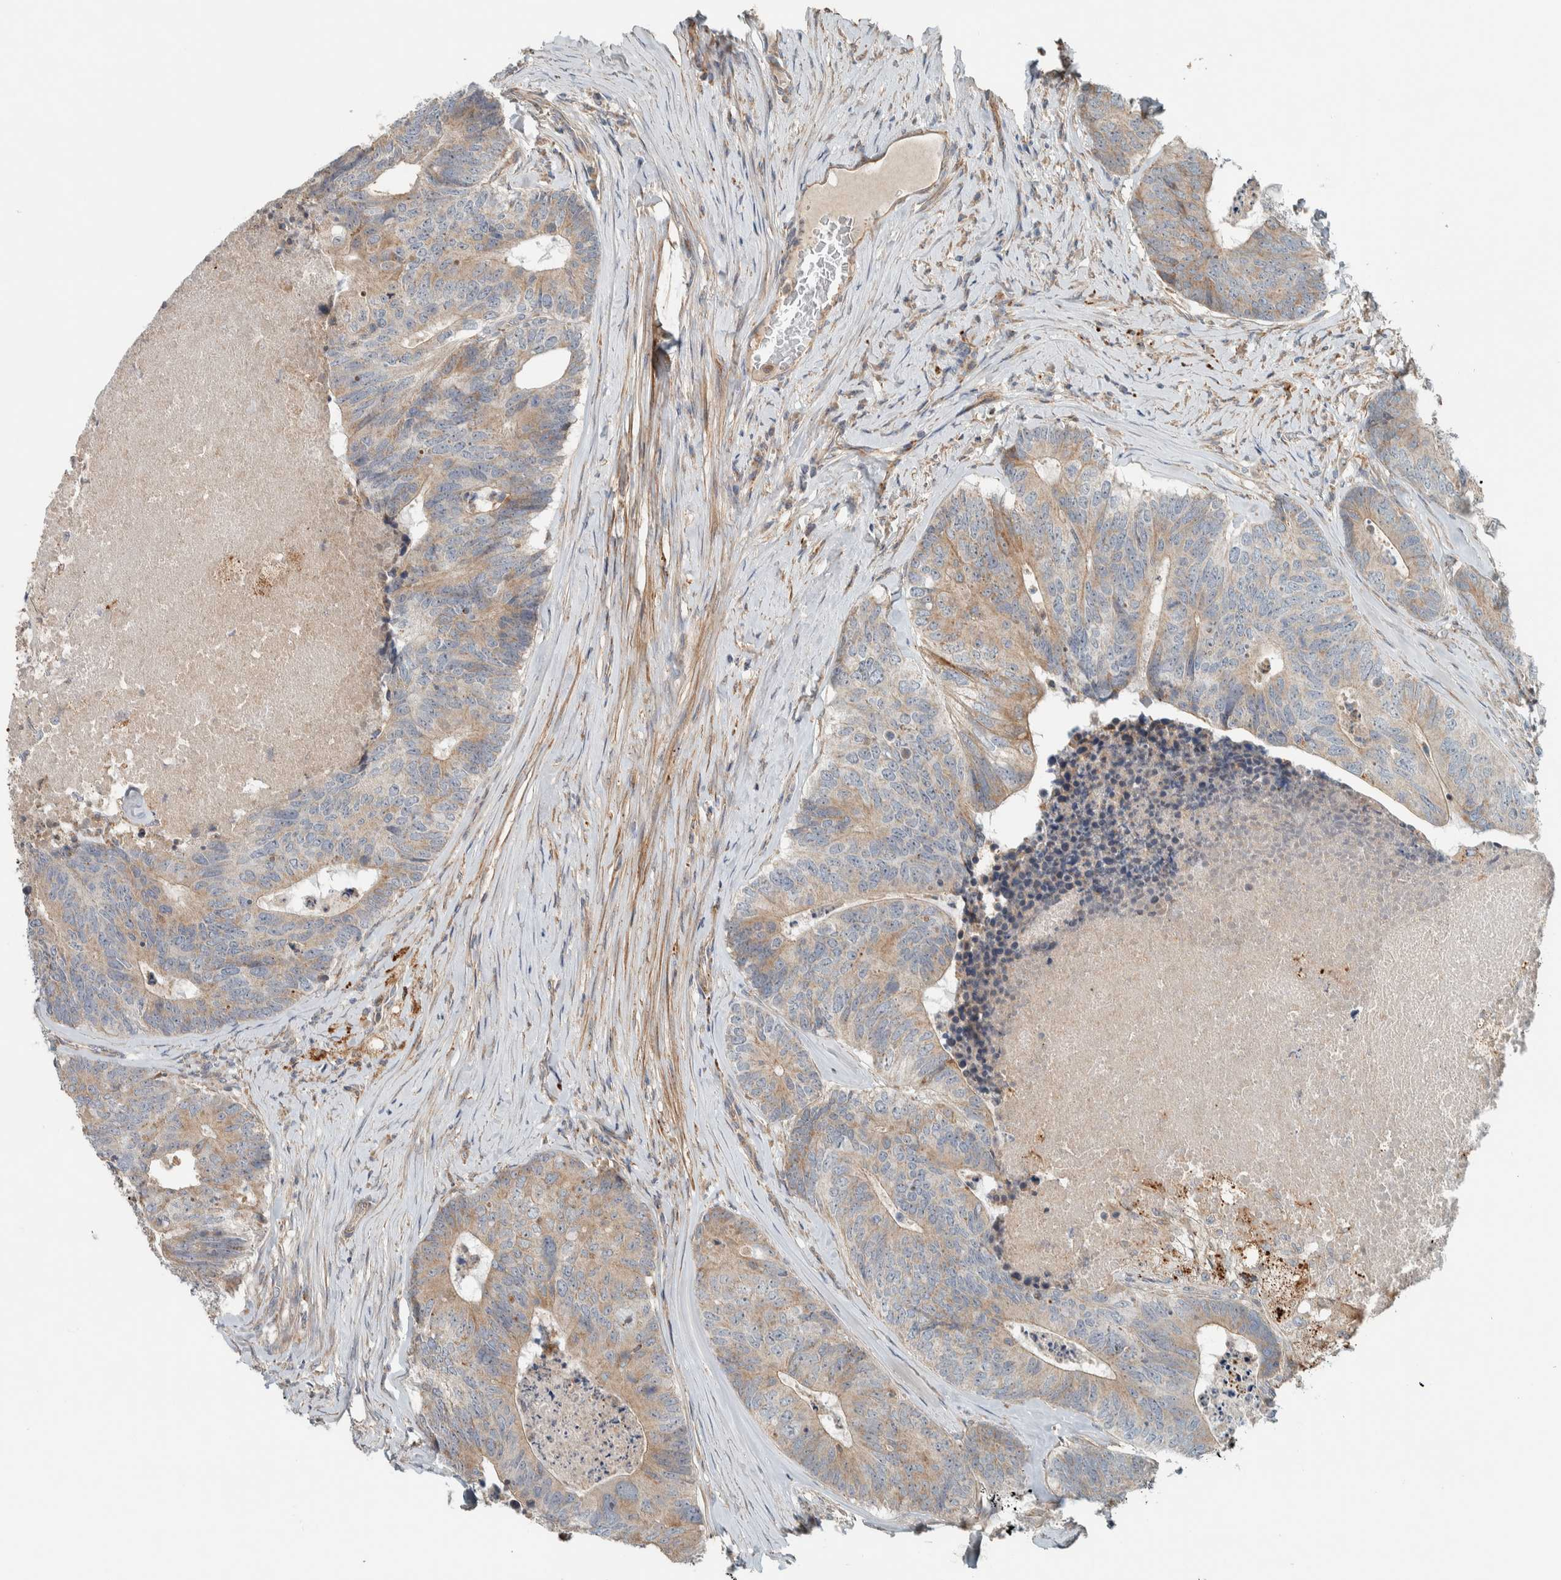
{"staining": {"intensity": "weak", "quantity": "25%-75%", "location": "cytoplasmic/membranous"}, "tissue": "colorectal cancer", "cell_type": "Tumor cells", "image_type": "cancer", "snomed": [{"axis": "morphology", "description": "Adenocarcinoma, NOS"}, {"axis": "topography", "description": "Colon"}], "caption": "This is an image of immunohistochemistry (IHC) staining of adenocarcinoma (colorectal), which shows weak expression in the cytoplasmic/membranous of tumor cells.", "gene": "SLFN12L", "patient": {"sex": "female", "age": 67}}